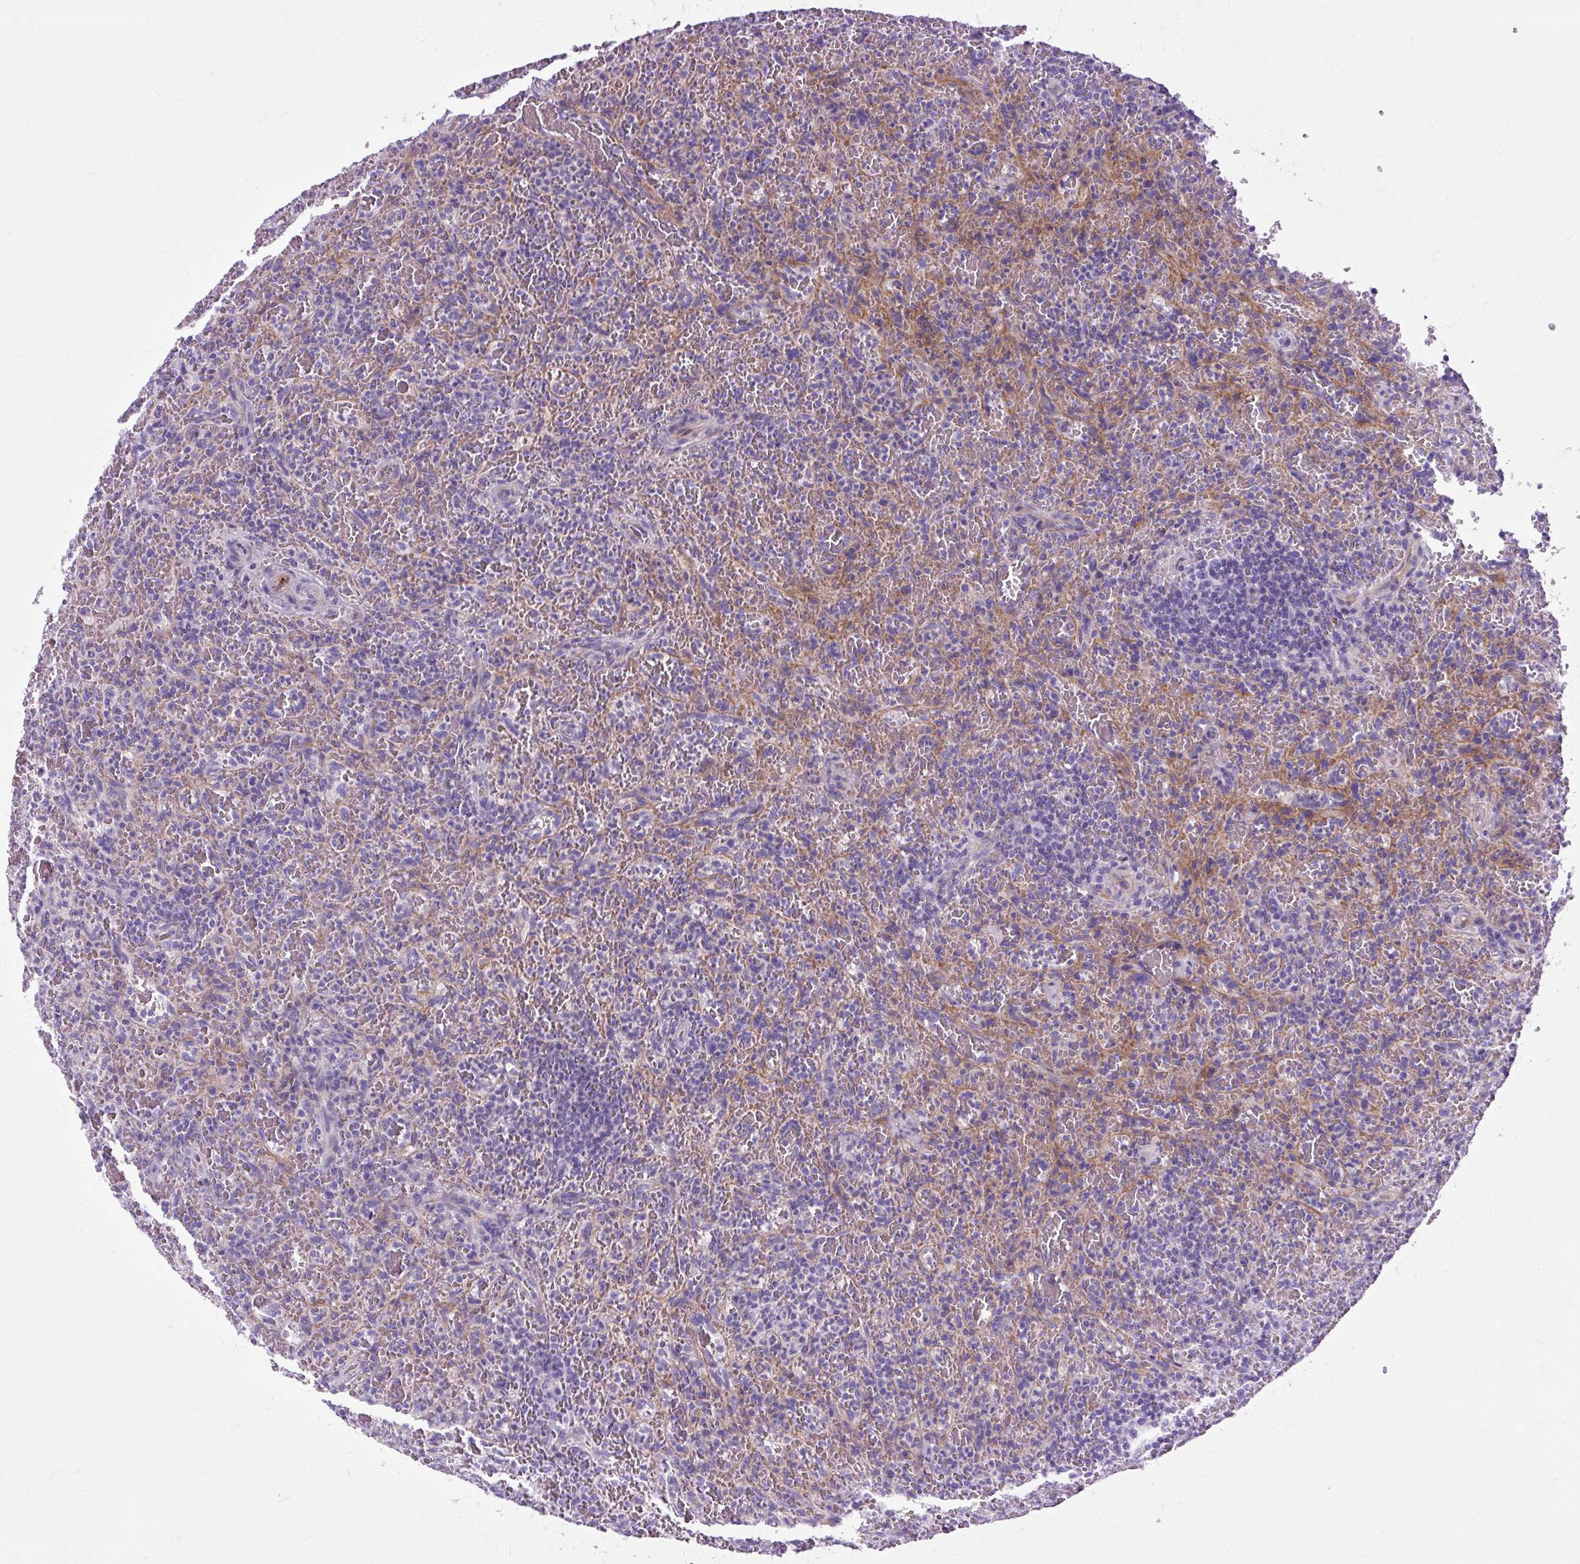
{"staining": {"intensity": "negative", "quantity": "none", "location": "none"}, "tissue": "lymphoma", "cell_type": "Tumor cells", "image_type": "cancer", "snomed": [{"axis": "morphology", "description": "Malignant lymphoma, non-Hodgkin's type, Low grade"}, {"axis": "topography", "description": "Spleen"}], "caption": "DAB immunohistochemical staining of human lymphoma displays no significant staining in tumor cells.", "gene": "OOEP", "patient": {"sex": "female", "age": 64}}